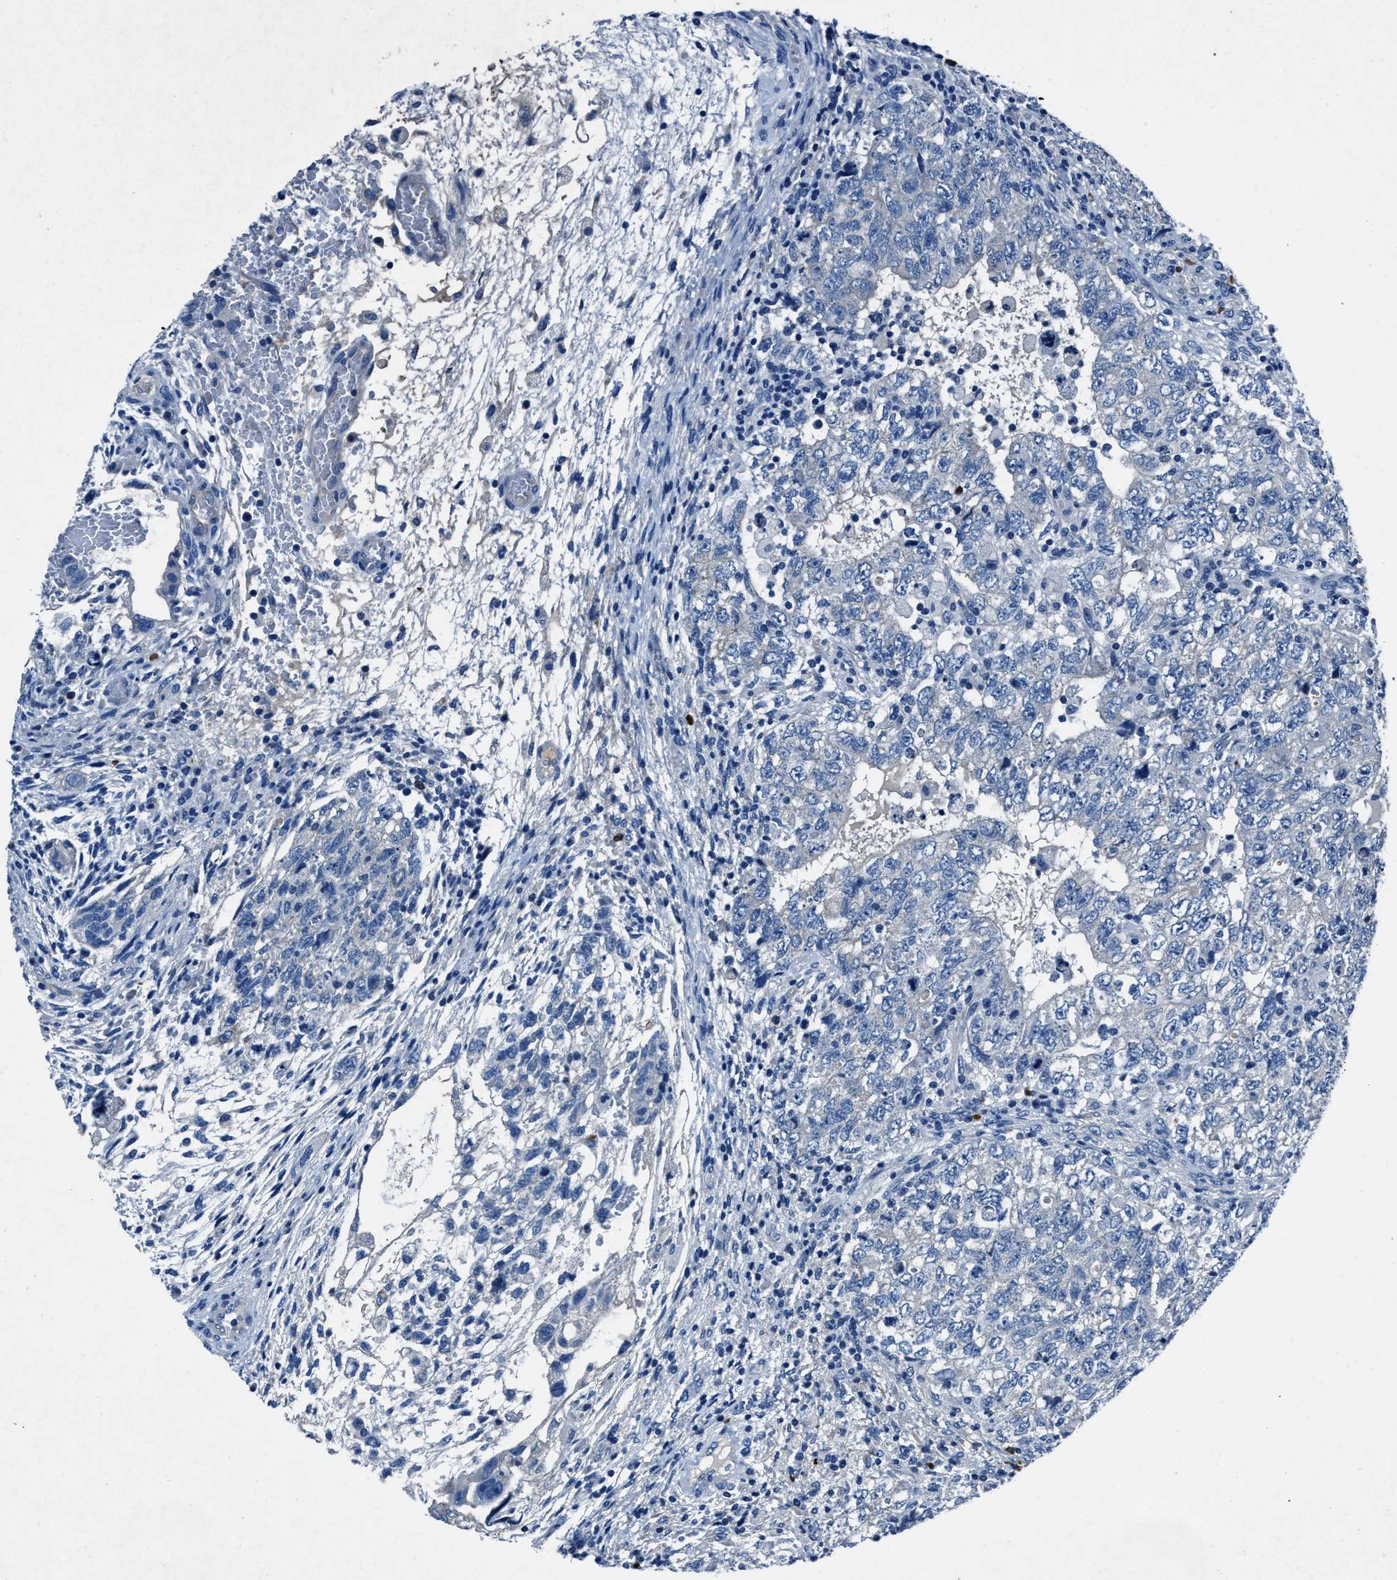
{"staining": {"intensity": "negative", "quantity": "none", "location": "none"}, "tissue": "testis cancer", "cell_type": "Tumor cells", "image_type": "cancer", "snomed": [{"axis": "morphology", "description": "Carcinoma, Embryonal, NOS"}, {"axis": "topography", "description": "Testis"}], "caption": "Tumor cells are negative for protein expression in human testis embryonal carcinoma.", "gene": "NACAD", "patient": {"sex": "male", "age": 36}}